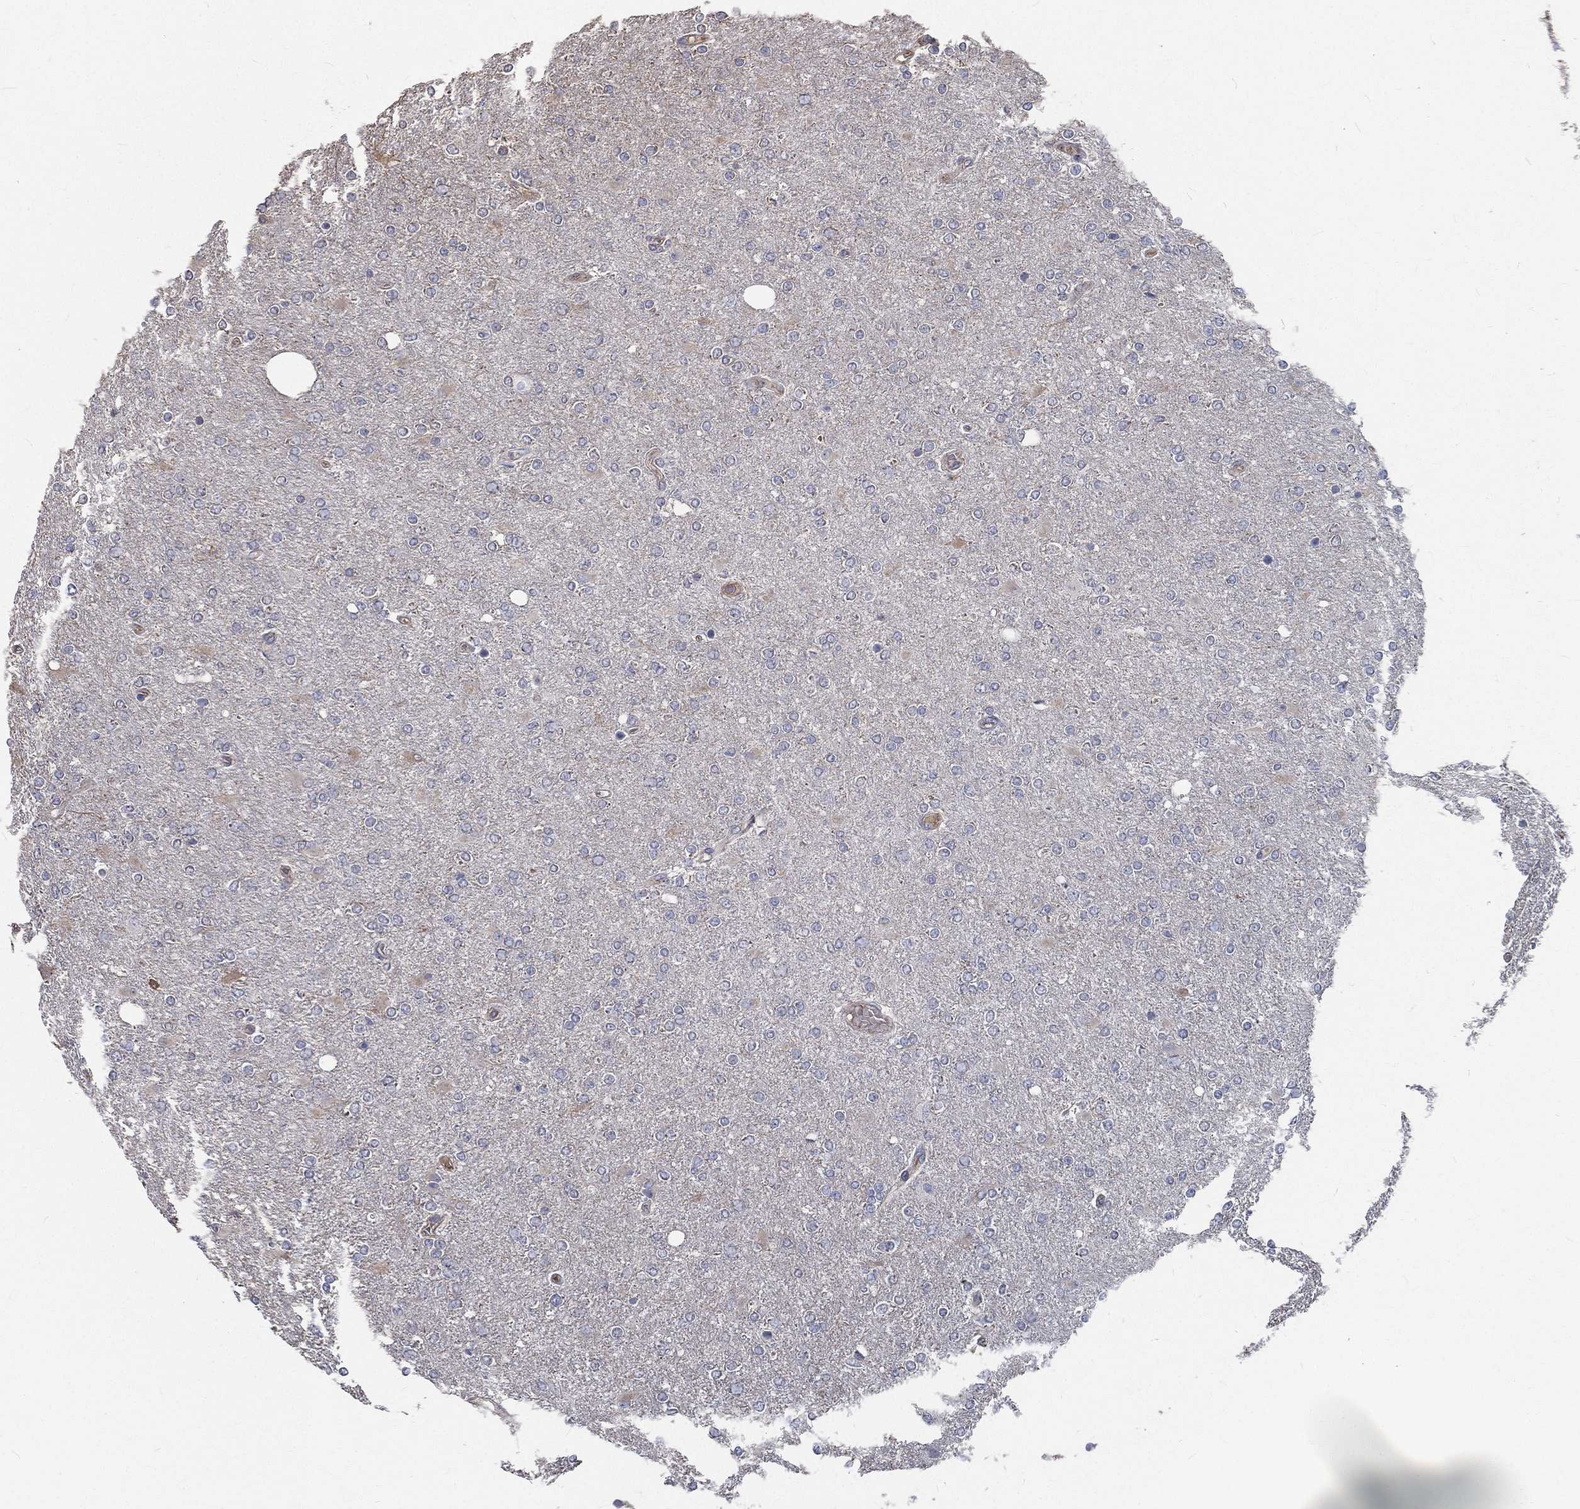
{"staining": {"intensity": "negative", "quantity": "none", "location": "none"}, "tissue": "glioma", "cell_type": "Tumor cells", "image_type": "cancer", "snomed": [{"axis": "morphology", "description": "Glioma, malignant, High grade"}, {"axis": "topography", "description": "Cerebral cortex"}], "caption": "Immunohistochemical staining of glioma exhibits no significant positivity in tumor cells. (Stains: DAB immunohistochemistry with hematoxylin counter stain, Microscopy: brightfield microscopy at high magnification).", "gene": "CROCC", "patient": {"sex": "male", "age": 70}}